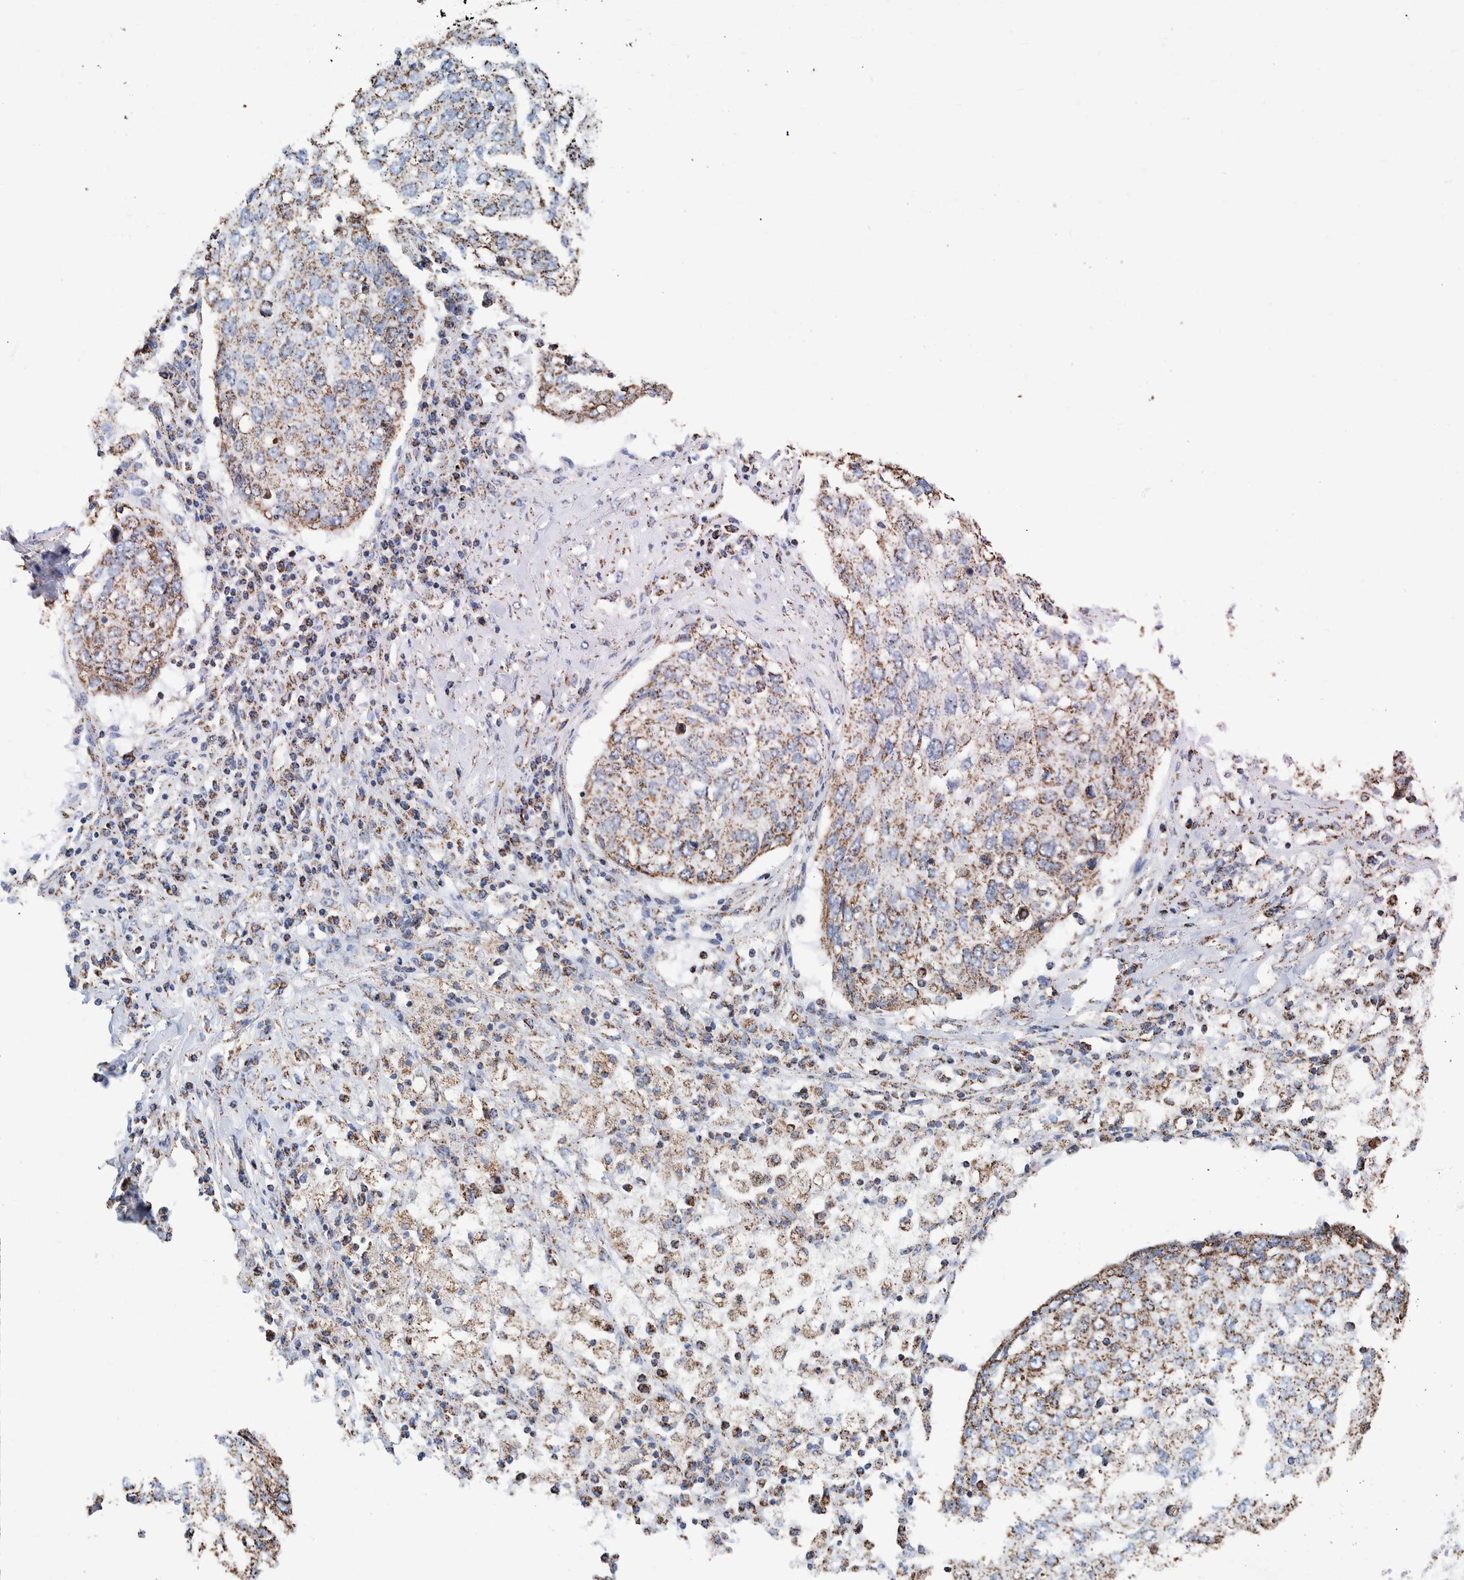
{"staining": {"intensity": "moderate", "quantity": ">75%", "location": "cytoplasmic/membranous"}, "tissue": "lung cancer", "cell_type": "Tumor cells", "image_type": "cancer", "snomed": [{"axis": "morphology", "description": "Squamous cell carcinoma, NOS"}, {"axis": "topography", "description": "Lung"}], "caption": "Protein analysis of lung cancer tissue shows moderate cytoplasmic/membranous positivity in about >75% of tumor cells. Nuclei are stained in blue.", "gene": "VPS26C", "patient": {"sex": "female", "age": 63}}